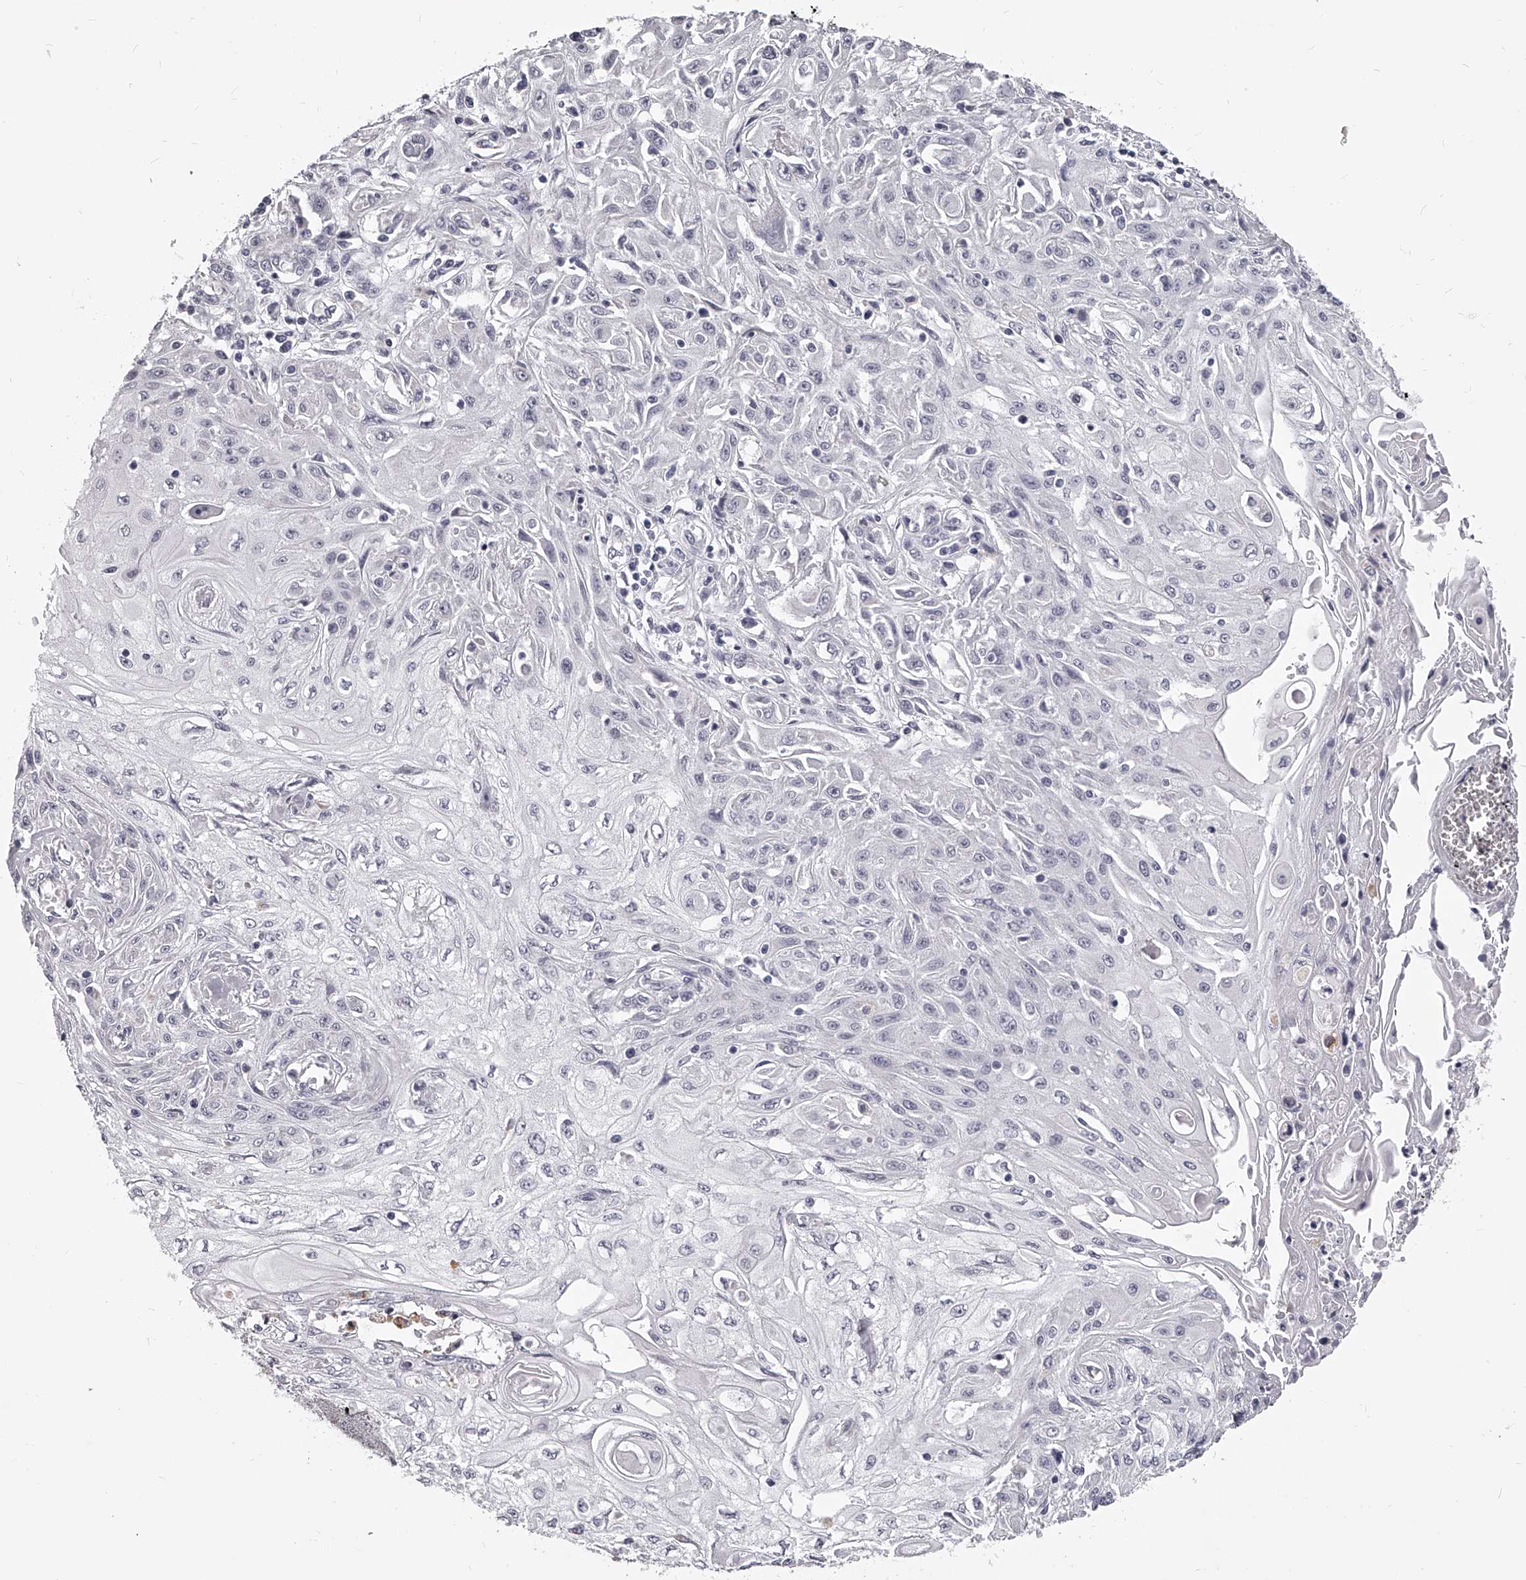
{"staining": {"intensity": "negative", "quantity": "none", "location": "none"}, "tissue": "skin cancer", "cell_type": "Tumor cells", "image_type": "cancer", "snomed": [{"axis": "morphology", "description": "Squamous cell carcinoma, NOS"}, {"axis": "morphology", "description": "Squamous cell carcinoma, metastatic, NOS"}, {"axis": "topography", "description": "Skin"}, {"axis": "topography", "description": "Lymph node"}], "caption": "Immunohistochemical staining of human skin metastatic squamous cell carcinoma demonstrates no significant expression in tumor cells.", "gene": "DMRT1", "patient": {"sex": "male", "age": 75}}